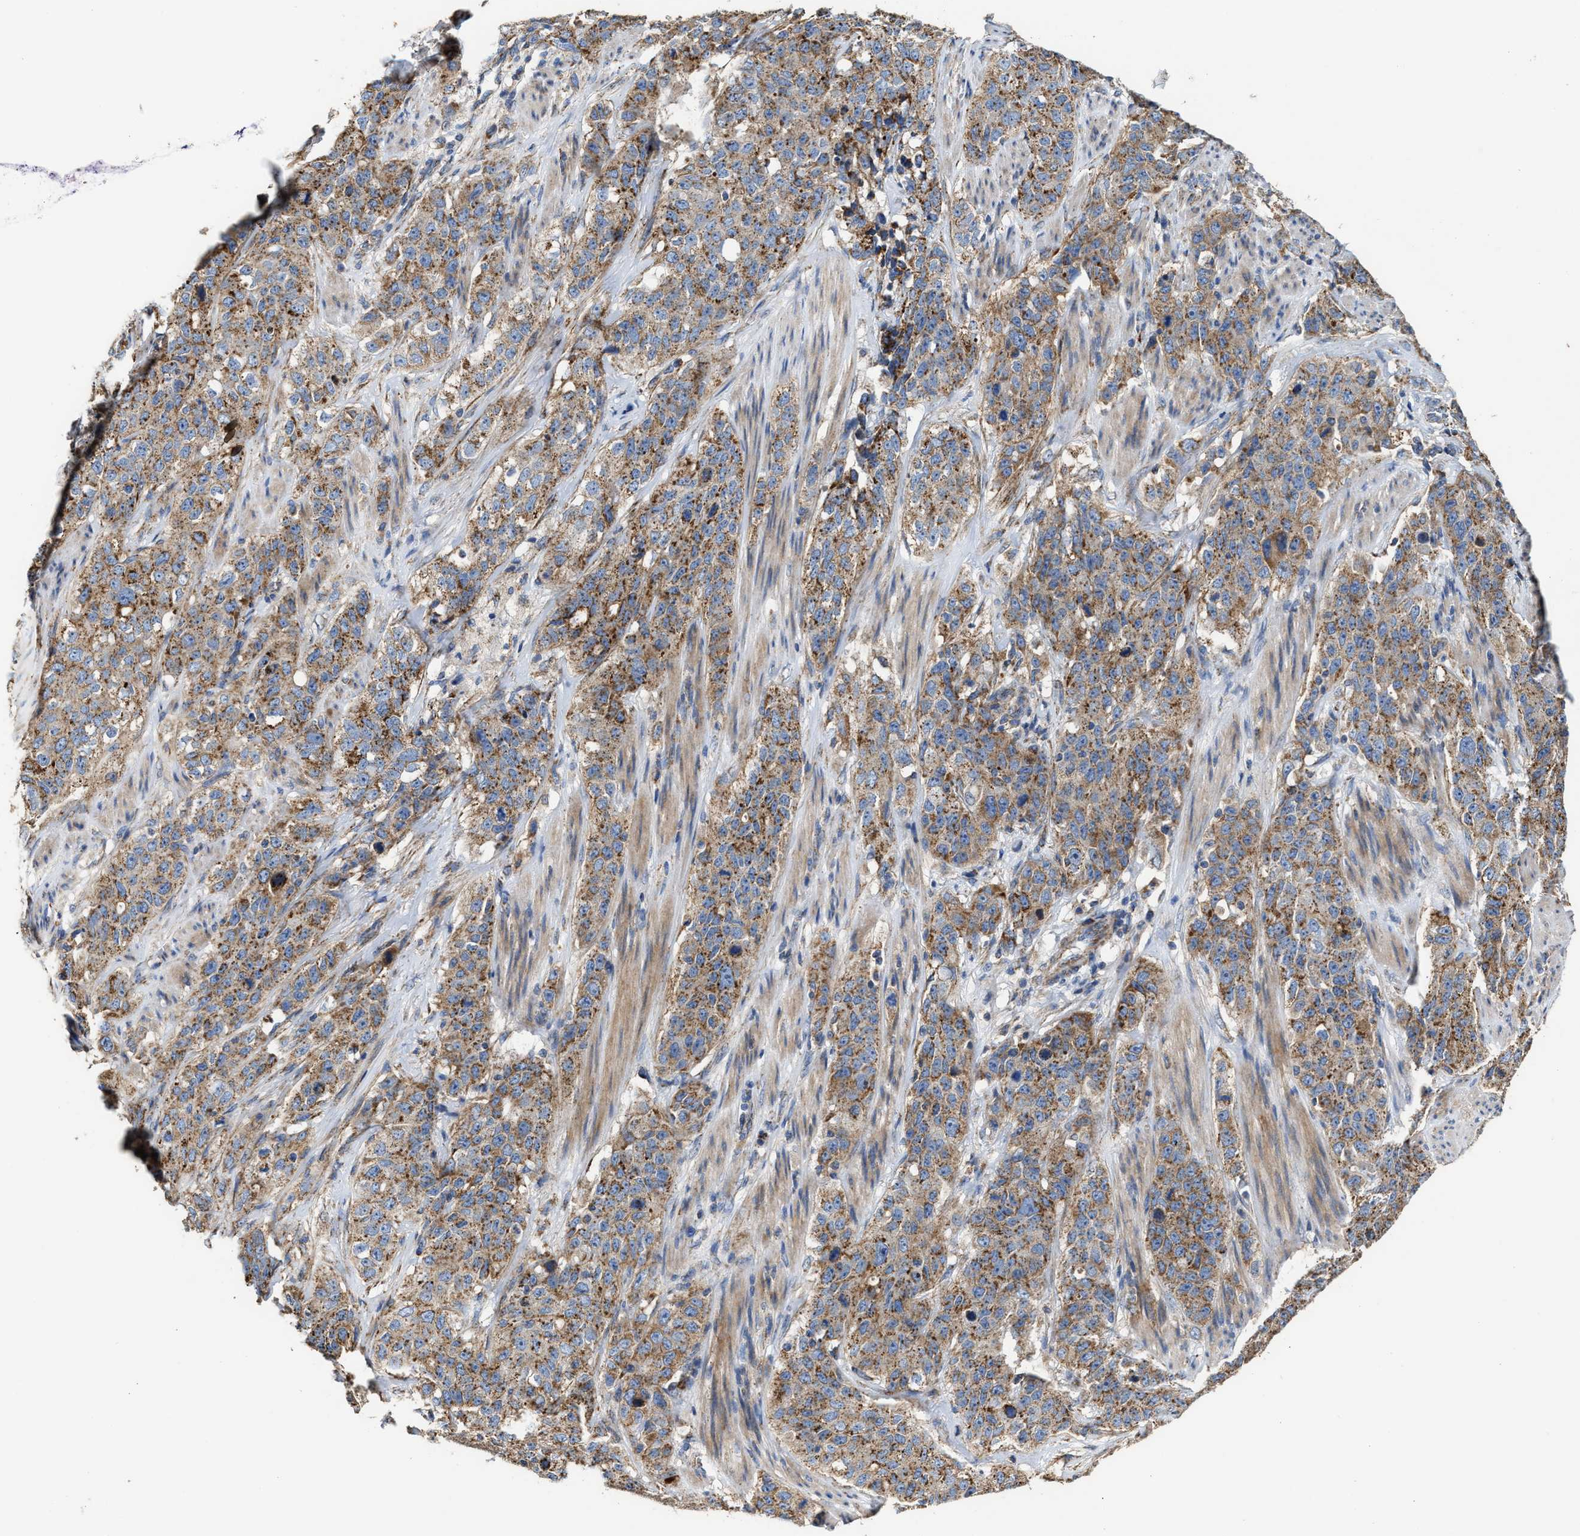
{"staining": {"intensity": "moderate", "quantity": ">75%", "location": "cytoplasmic/membranous"}, "tissue": "stomach cancer", "cell_type": "Tumor cells", "image_type": "cancer", "snomed": [{"axis": "morphology", "description": "Adenocarcinoma, NOS"}, {"axis": "topography", "description": "Stomach"}], "caption": "Immunohistochemical staining of stomach cancer exhibits medium levels of moderate cytoplasmic/membranous protein expression in approximately >75% of tumor cells.", "gene": "MECR", "patient": {"sex": "male", "age": 48}}